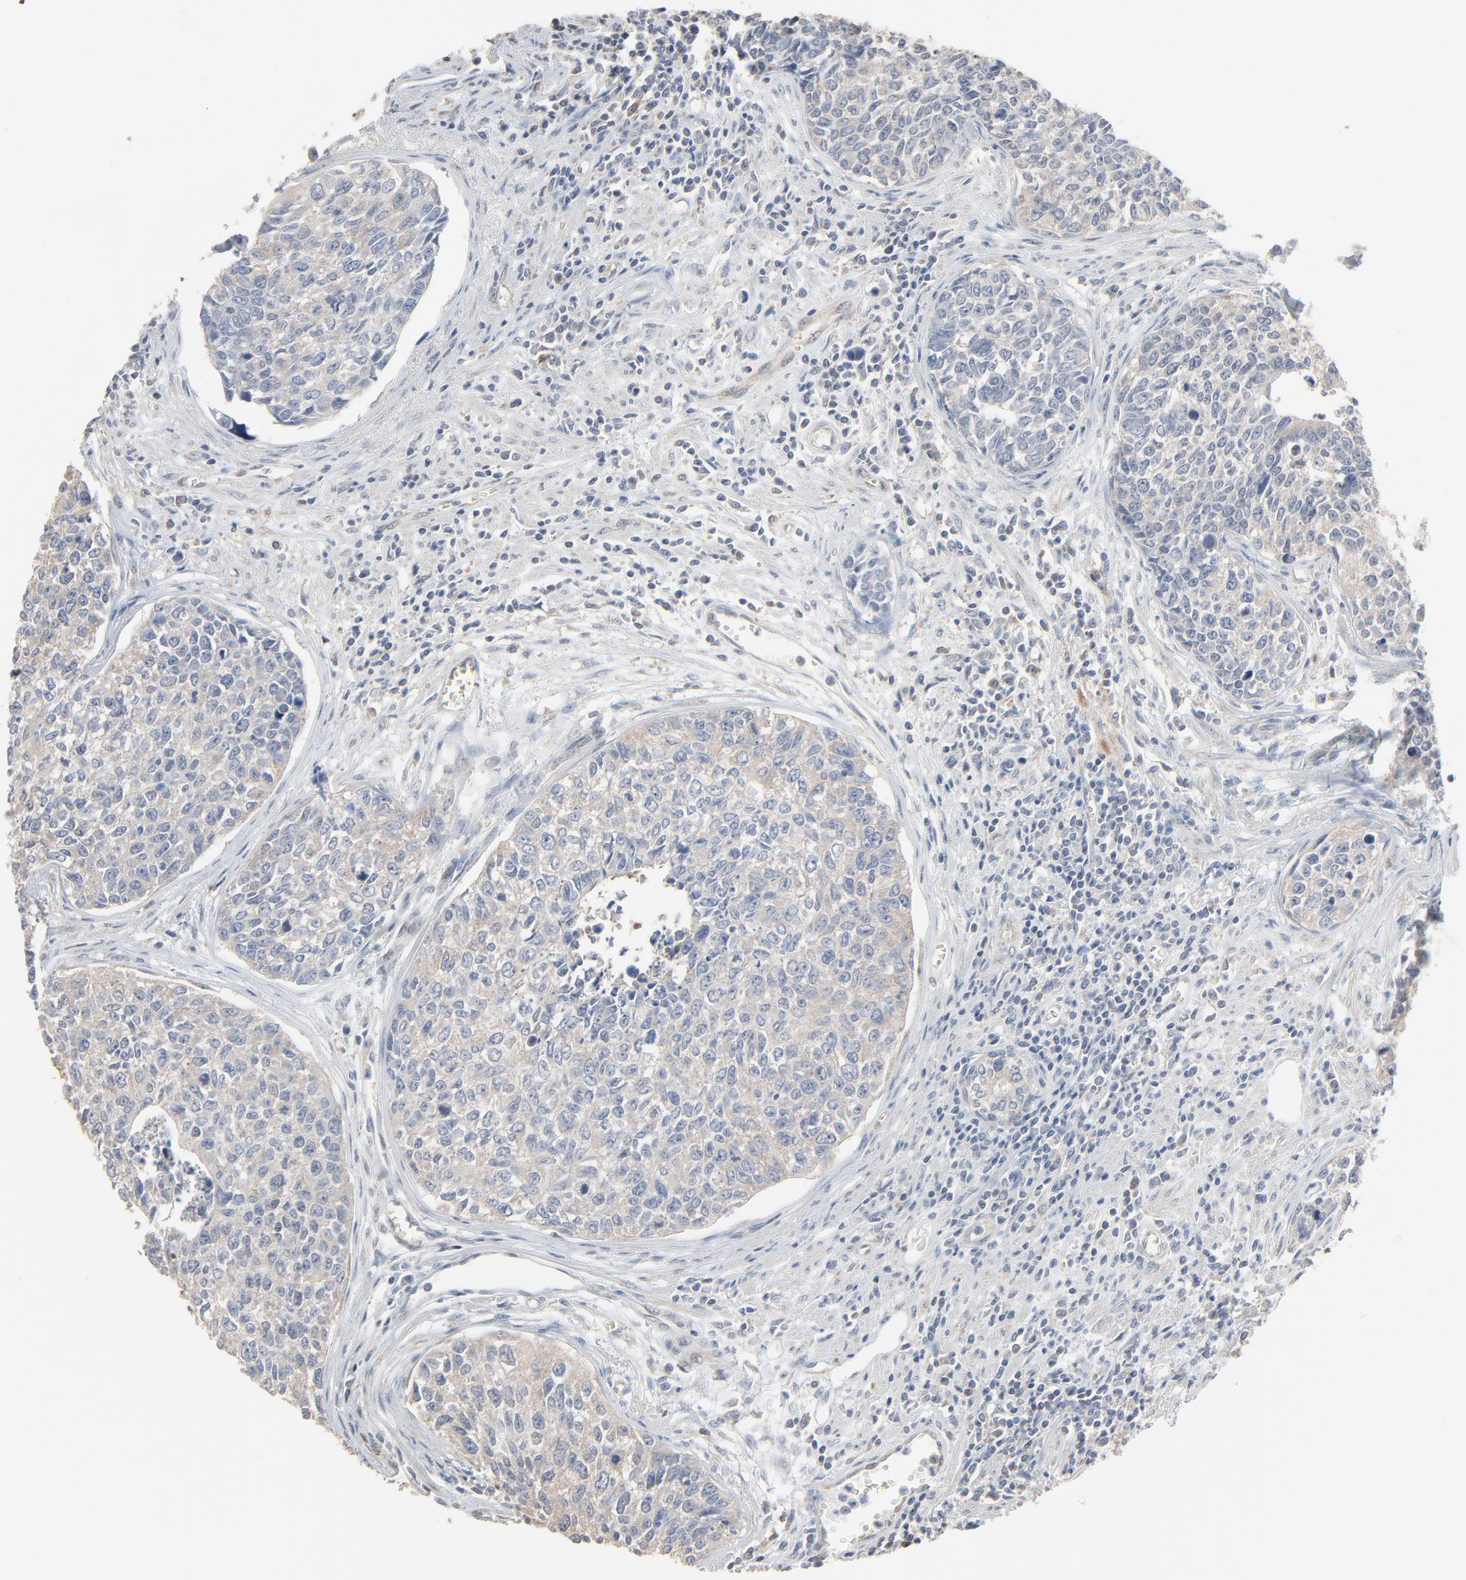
{"staining": {"intensity": "weak", "quantity": "25%-75%", "location": "cytoplasmic/membranous"}, "tissue": "urothelial cancer", "cell_type": "Tumor cells", "image_type": "cancer", "snomed": [{"axis": "morphology", "description": "Urothelial carcinoma, High grade"}, {"axis": "topography", "description": "Urinary bladder"}], "caption": "Immunohistochemical staining of high-grade urothelial carcinoma demonstrates low levels of weak cytoplasmic/membranous positivity in approximately 25%-75% of tumor cells.", "gene": "CCT5", "patient": {"sex": "male", "age": 81}}